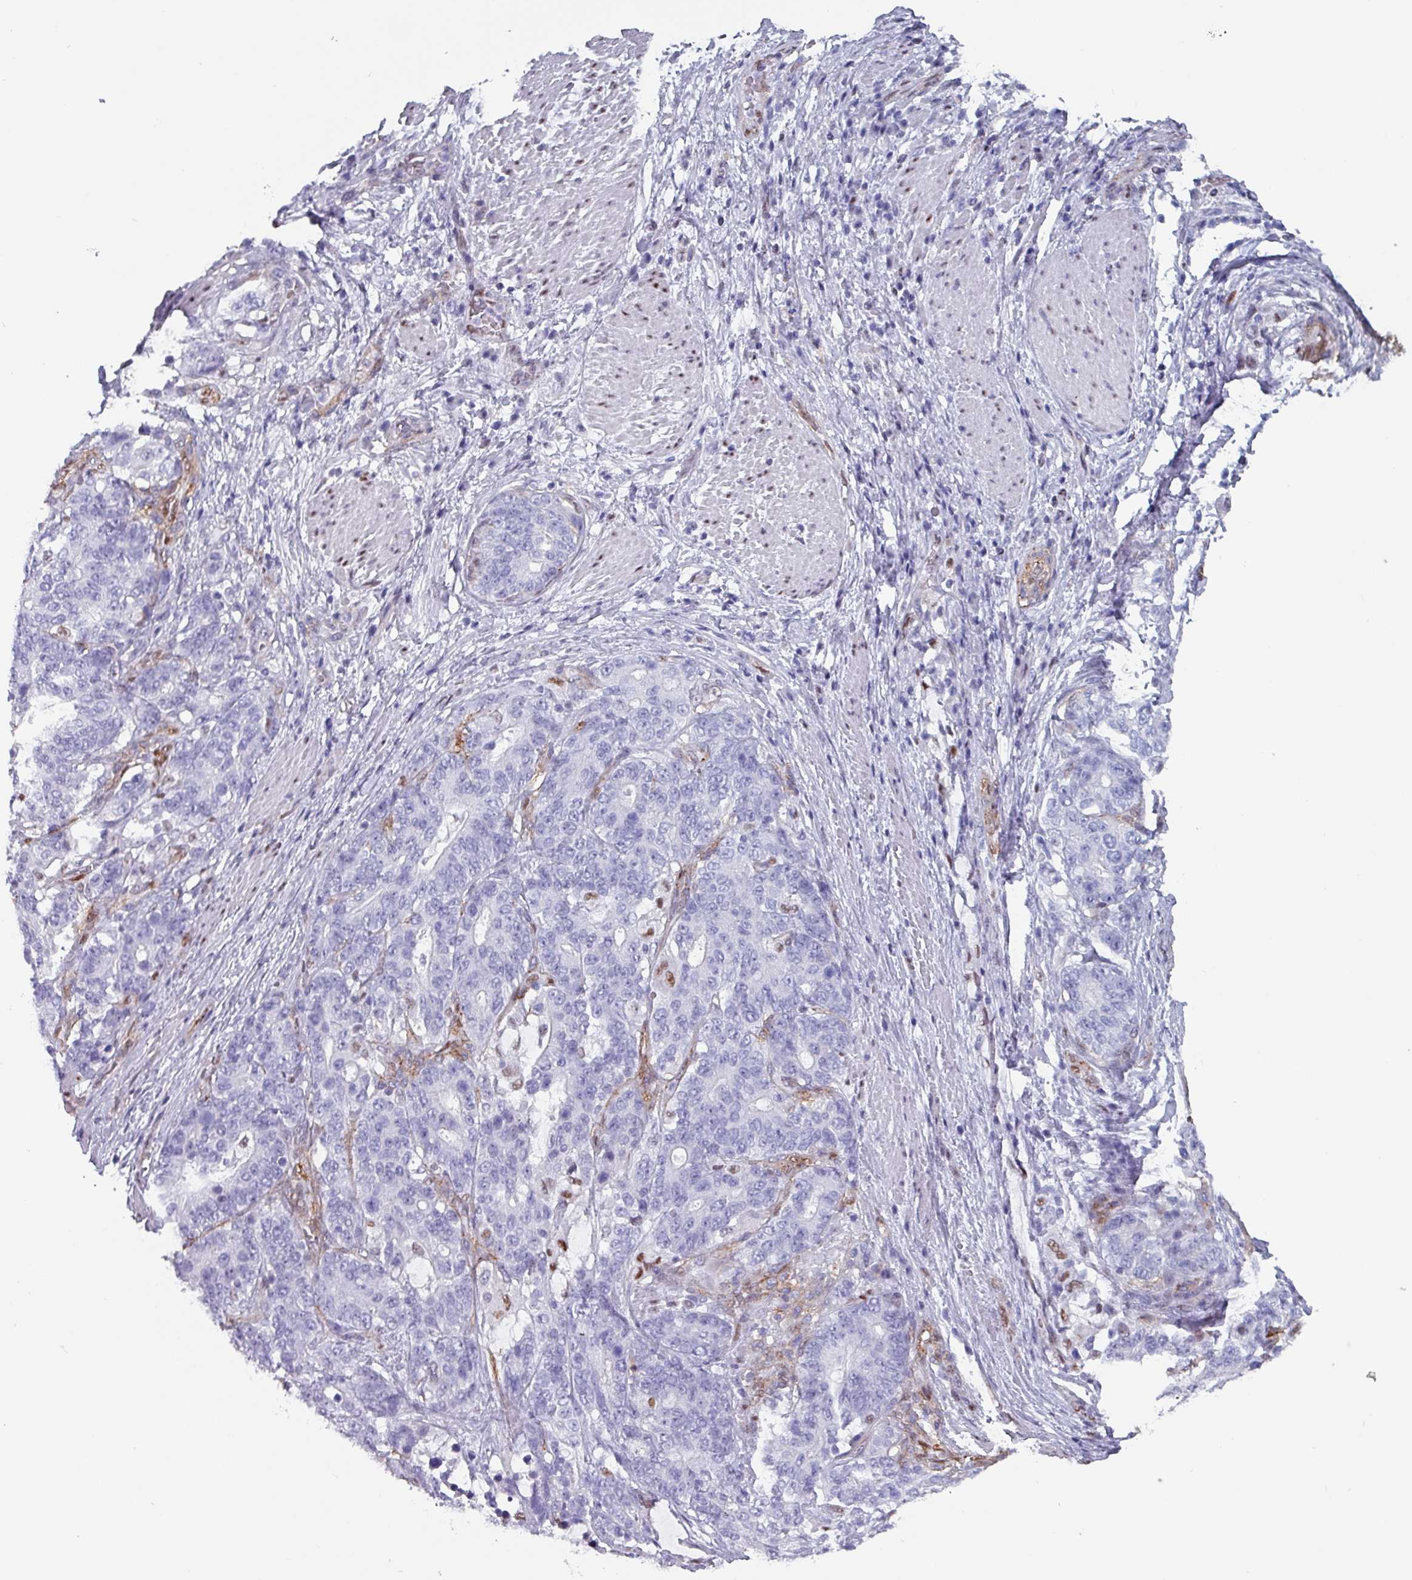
{"staining": {"intensity": "negative", "quantity": "none", "location": "none"}, "tissue": "stomach cancer", "cell_type": "Tumor cells", "image_type": "cancer", "snomed": [{"axis": "morphology", "description": "Normal tissue, NOS"}, {"axis": "morphology", "description": "Adenocarcinoma, NOS"}, {"axis": "topography", "description": "Stomach"}], "caption": "Tumor cells are negative for protein expression in human stomach cancer (adenocarcinoma).", "gene": "ZNF816-ZNF321P", "patient": {"sex": "female", "age": 64}}